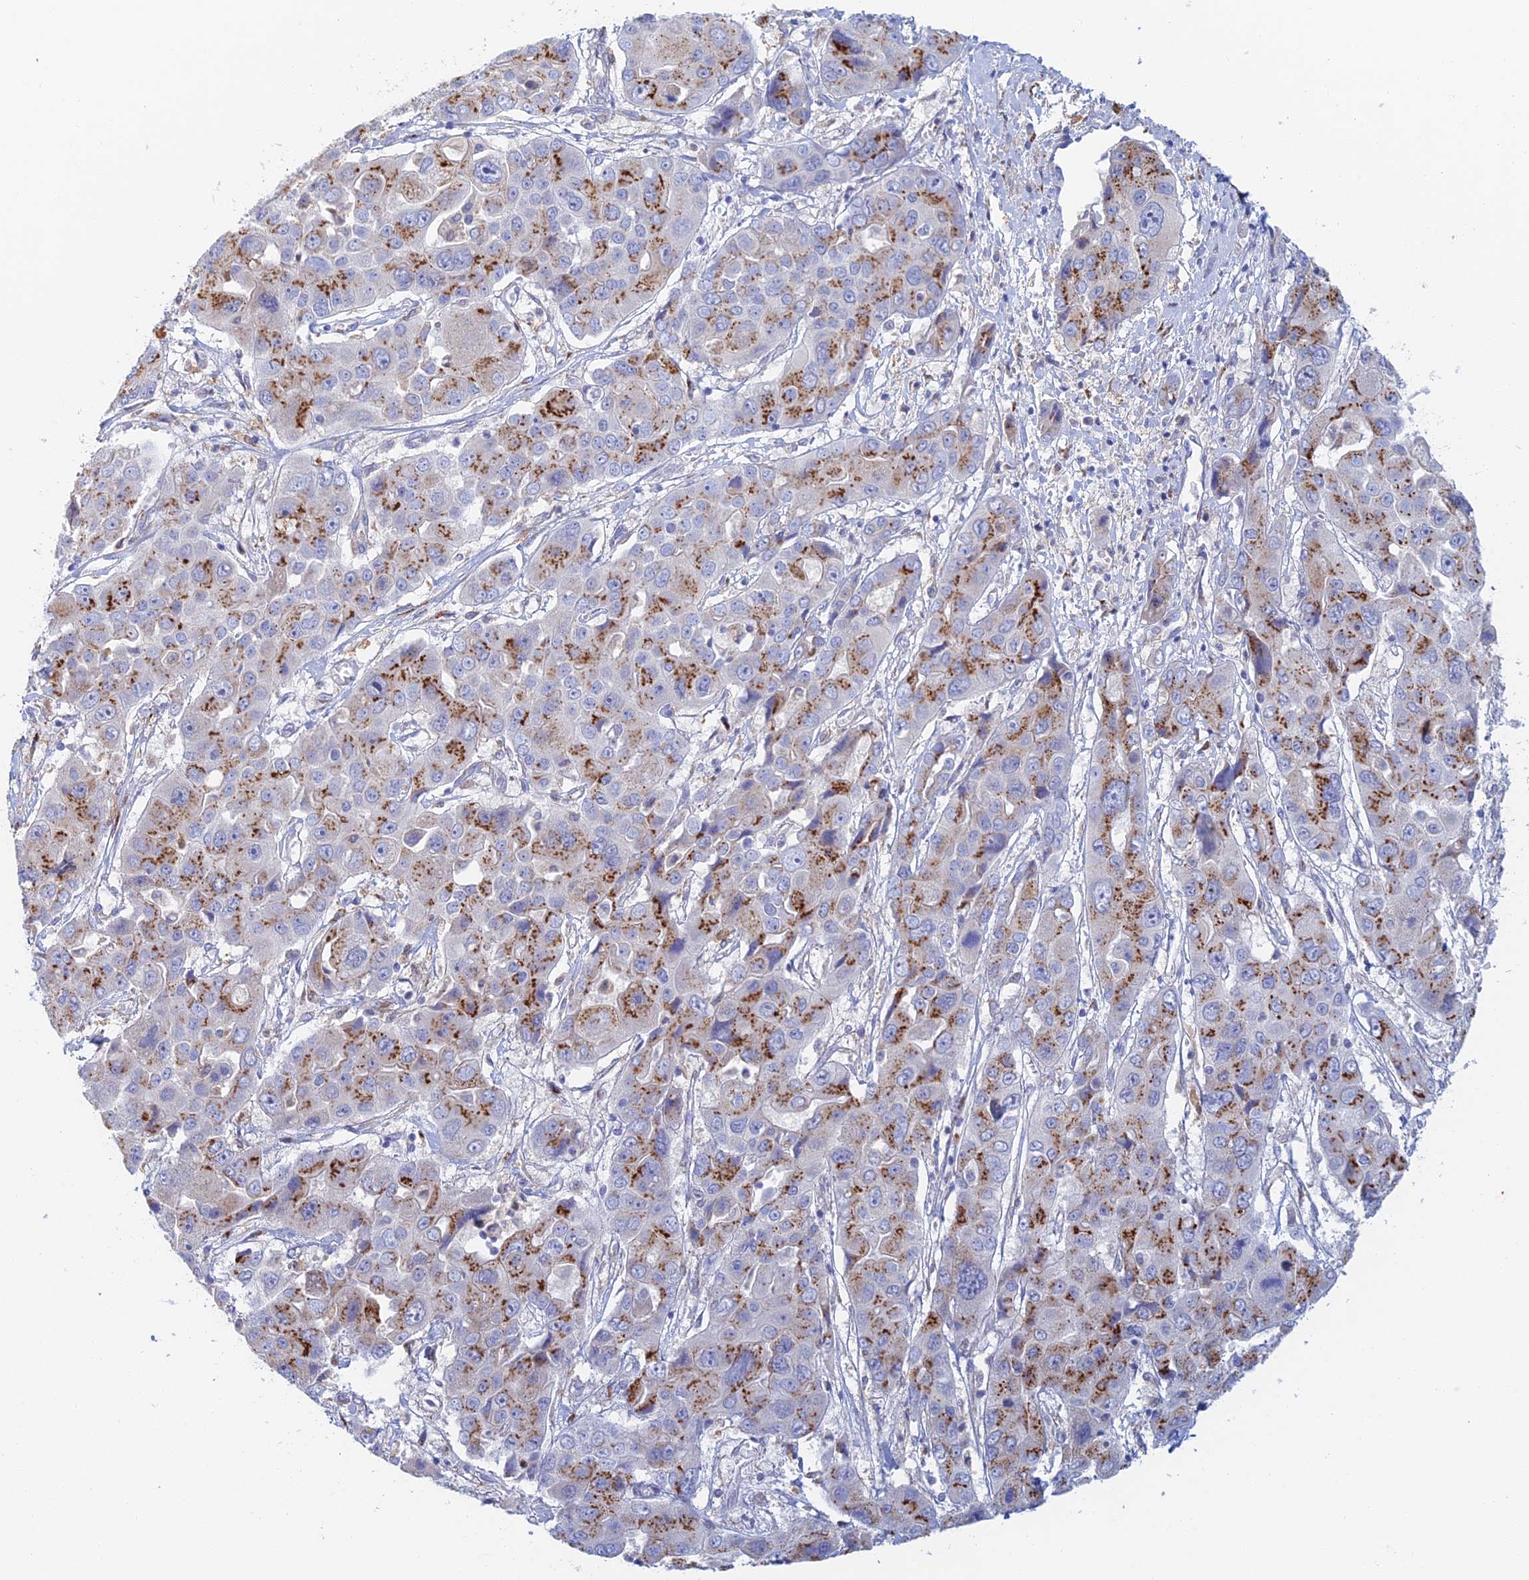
{"staining": {"intensity": "strong", "quantity": "25%-75%", "location": "cytoplasmic/membranous"}, "tissue": "liver cancer", "cell_type": "Tumor cells", "image_type": "cancer", "snomed": [{"axis": "morphology", "description": "Cholangiocarcinoma"}, {"axis": "topography", "description": "Liver"}], "caption": "Protein staining shows strong cytoplasmic/membranous staining in about 25%-75% of tumor cells in liver cancer (cholangiocarcinoma). Nuclei are stained in blue.", "gene": "SLC24A3", "patient": {"sex": "male", "age": 67}}